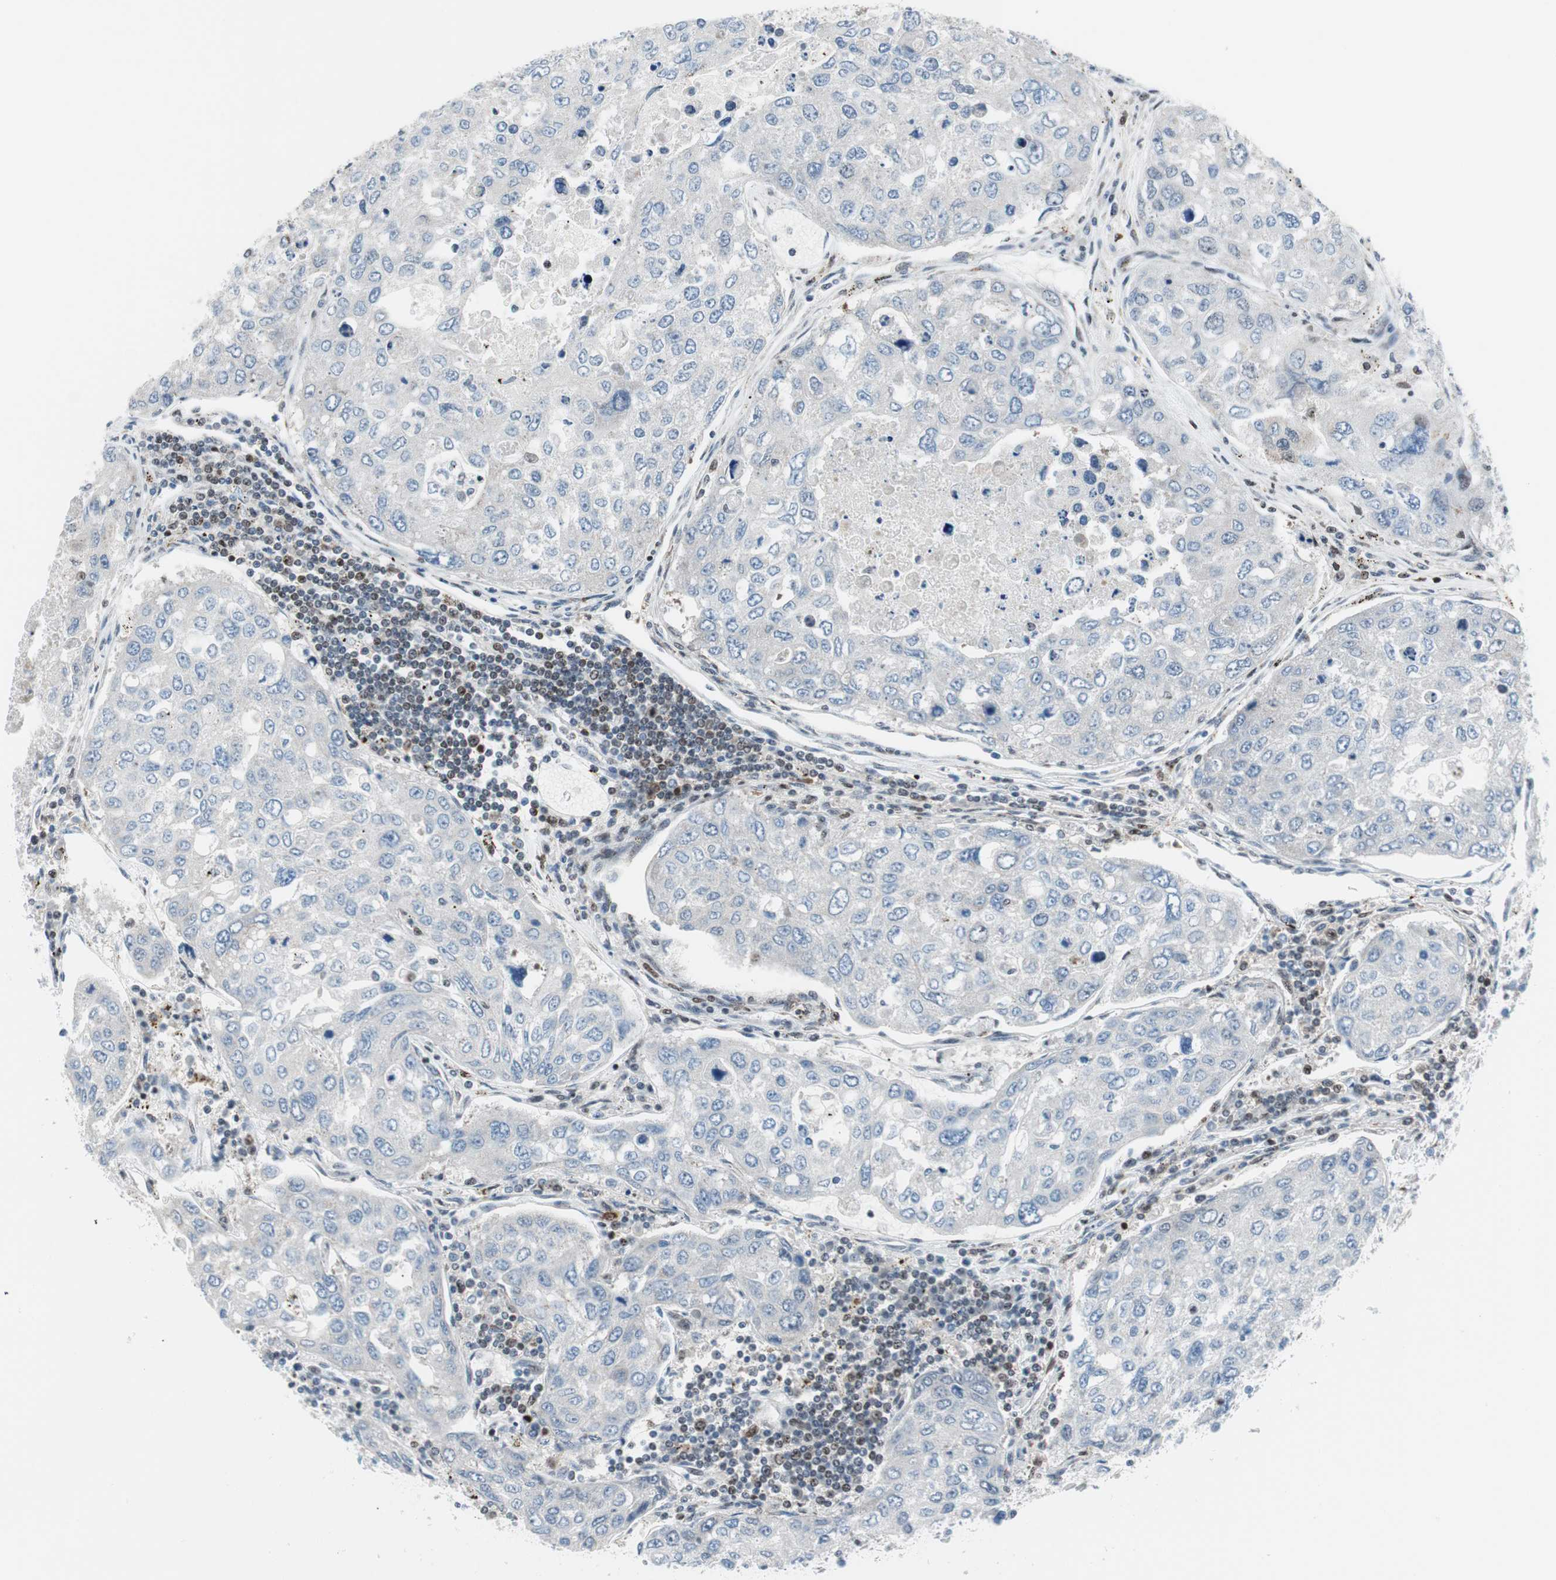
{"staining": {"intensity": "negative", "quantity": "none", "location": "none"}, "tissue": "urothelial cancer", "cell_type": "Tumor cells", "image_type": "cancer", "snomed": [{"axis": "morphology", "description": "Urothelial carcinoma, High grade"}, {"axis": "topography", "description": "Lymph node"}, {"axis": "topography", "description": "Urinary bladder"}], "caption": "A histopathology image of human urothelial cancer is negative for staining in tumor cells.", "gene": "RGS10", "patient": {"sex": "male", "age": 51}}